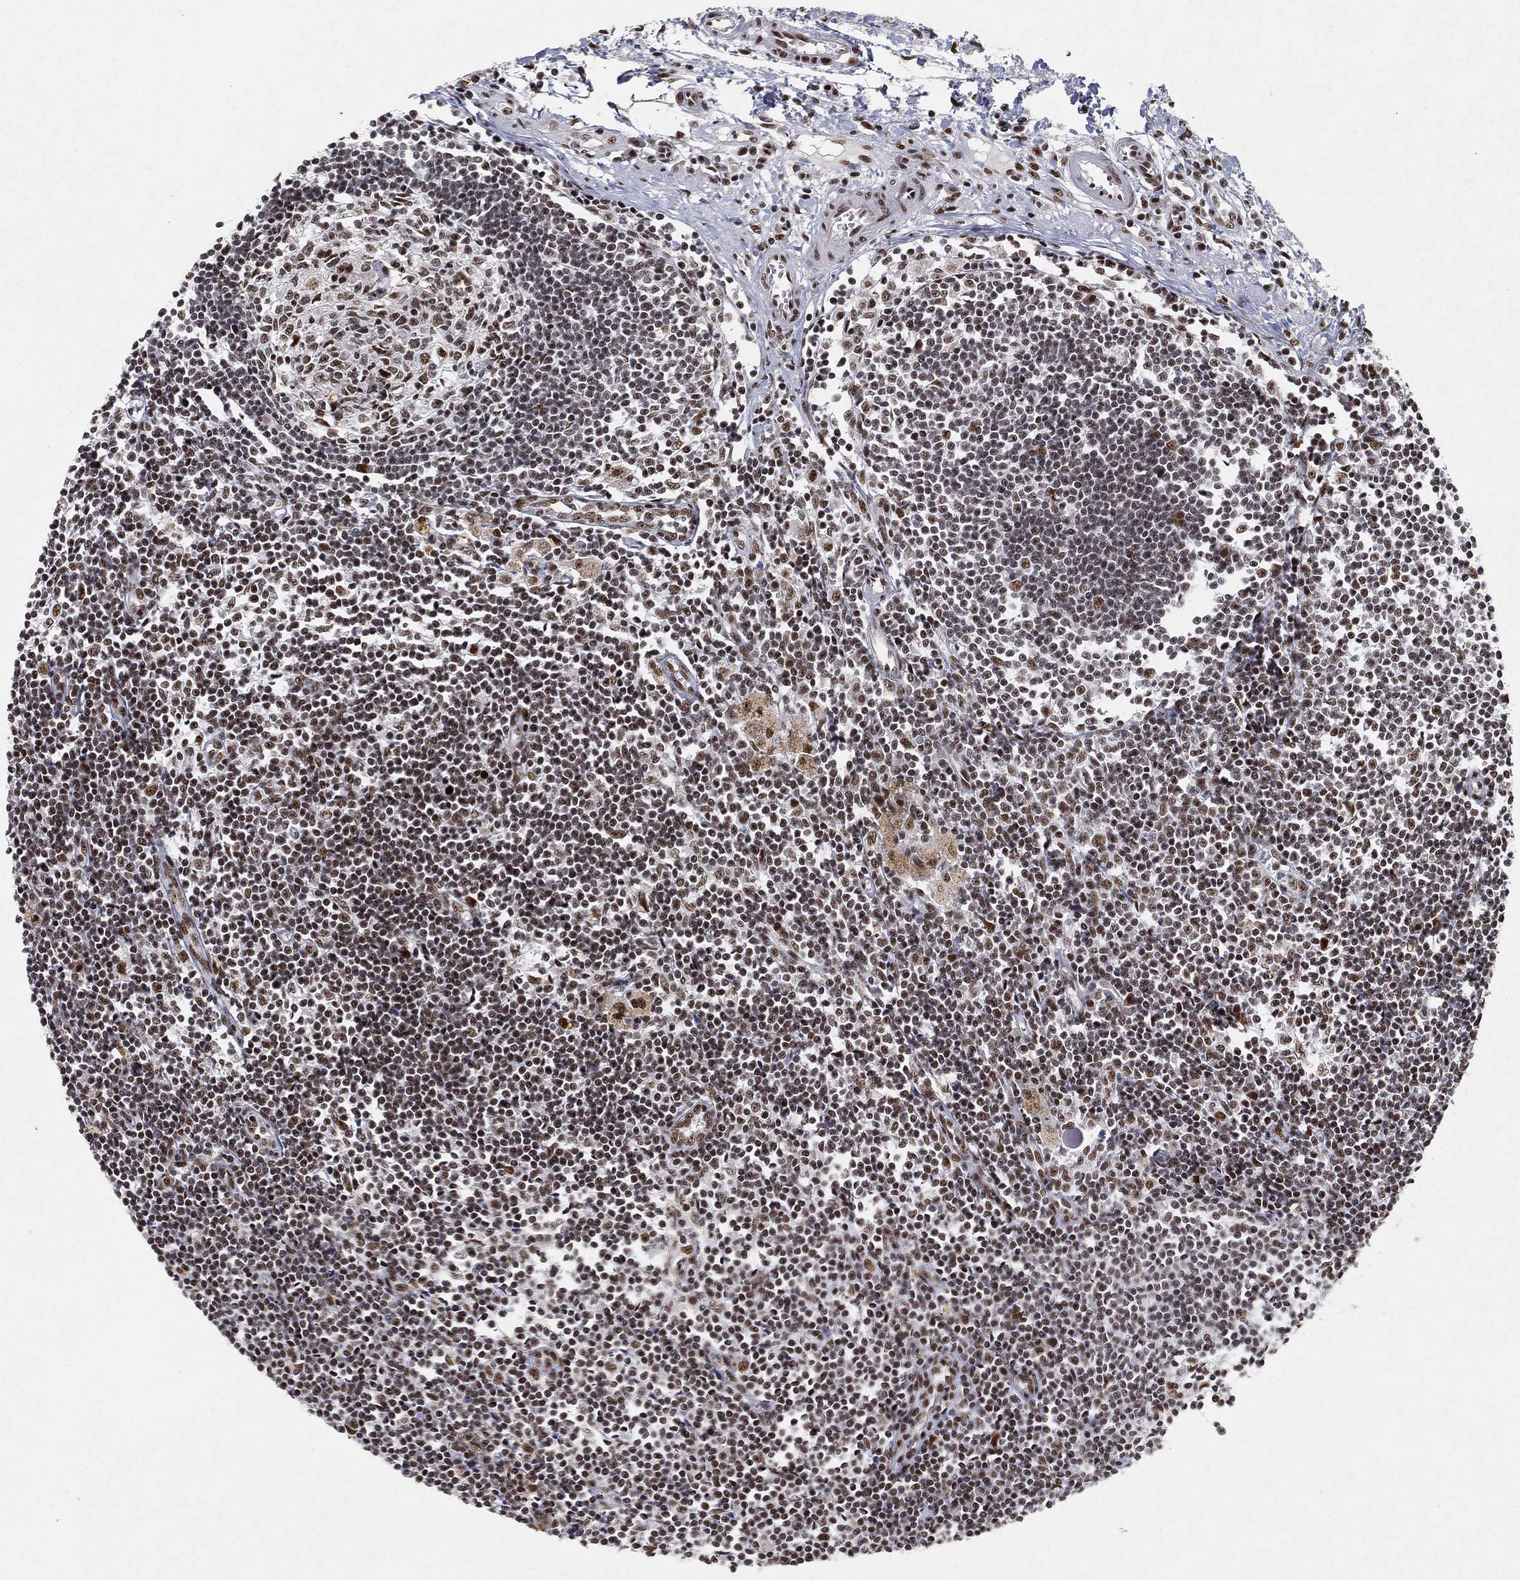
{"staining": {"intensity": "moderate", "quantity": "25%-75%", "location": "nuclear"}, "tissue": "lymph node", "cell_type": "Germinal center cells", "image_type": "normal", "snomed": [{"axis": "morphology", "description": "Normal tissue, NOS"}, {"axis": "morphology", "description": "Adenocarcinoma, NOS"}, {"axis": "topography", "description": "Lymph node"}, {"axis": "topography", "description": "Pancreas"}], "caption": "Protein expression by immunohistochemistry (IHC) demonstrates moderate nuclear expression in approximately 25%-75% of germinal center cells in benign lymph node.", "gene": "DDX27", "patient": {"sex": "female", "age": 58}}